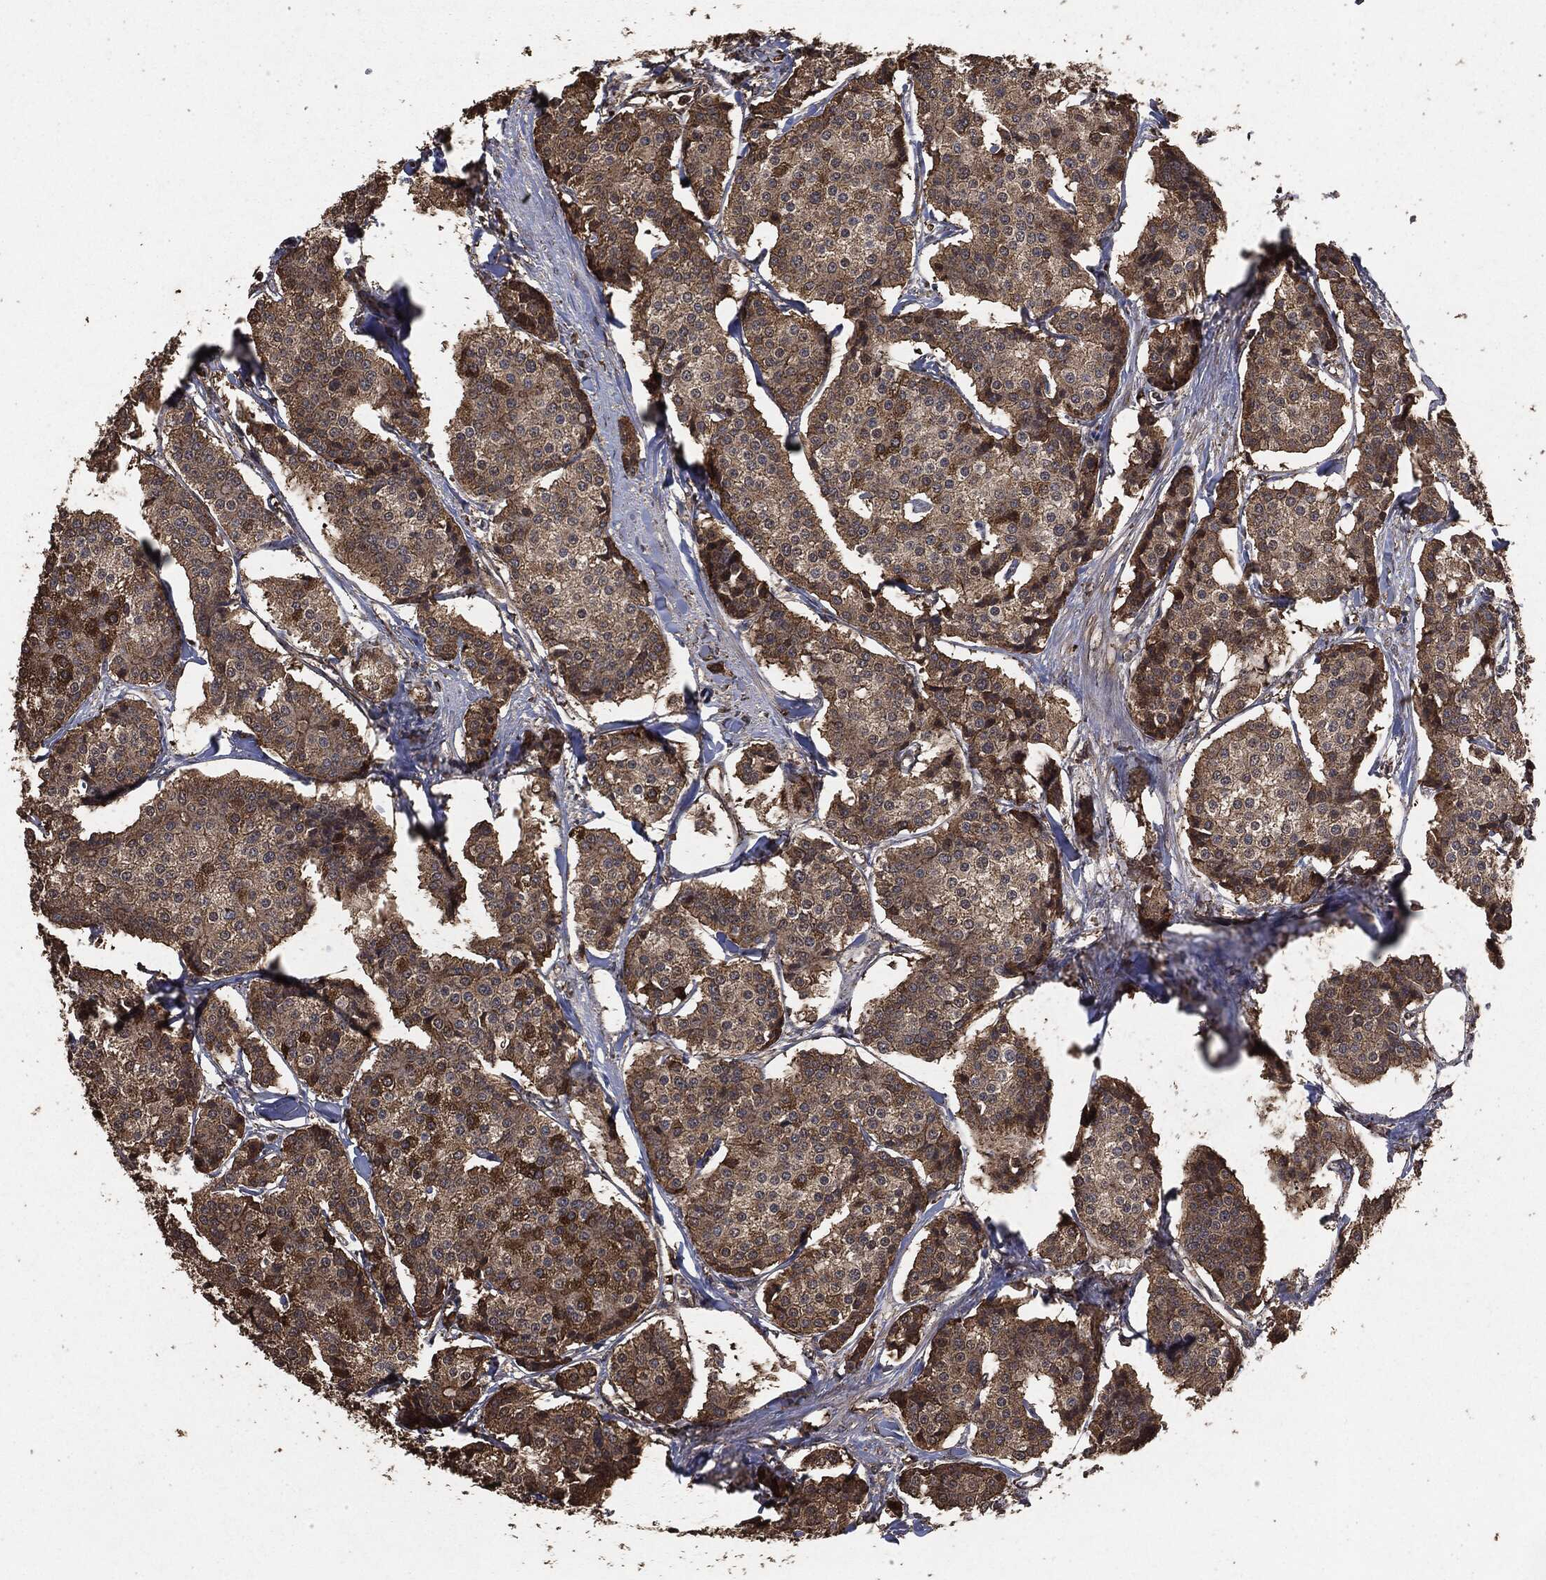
{"staining": {"intensity": "strong", "quantity": "25%-75%", "location": "cytoplasmic/membranous"}, "tissue": "carcinoid", "cell_type": "Tumor cells", "image_type": "cancer", "snomed": [{"axis": "morphology", "description": "Carcinoid, malignant, NOS"}, {"axis": "topography", "description": "Small intestine"}], "caption": "Malignant carcinoid stained with a protein marker displays strong staining in tumor cells.", "gene": "EGFR", "patient": {"sex": "female", "age": 65}}